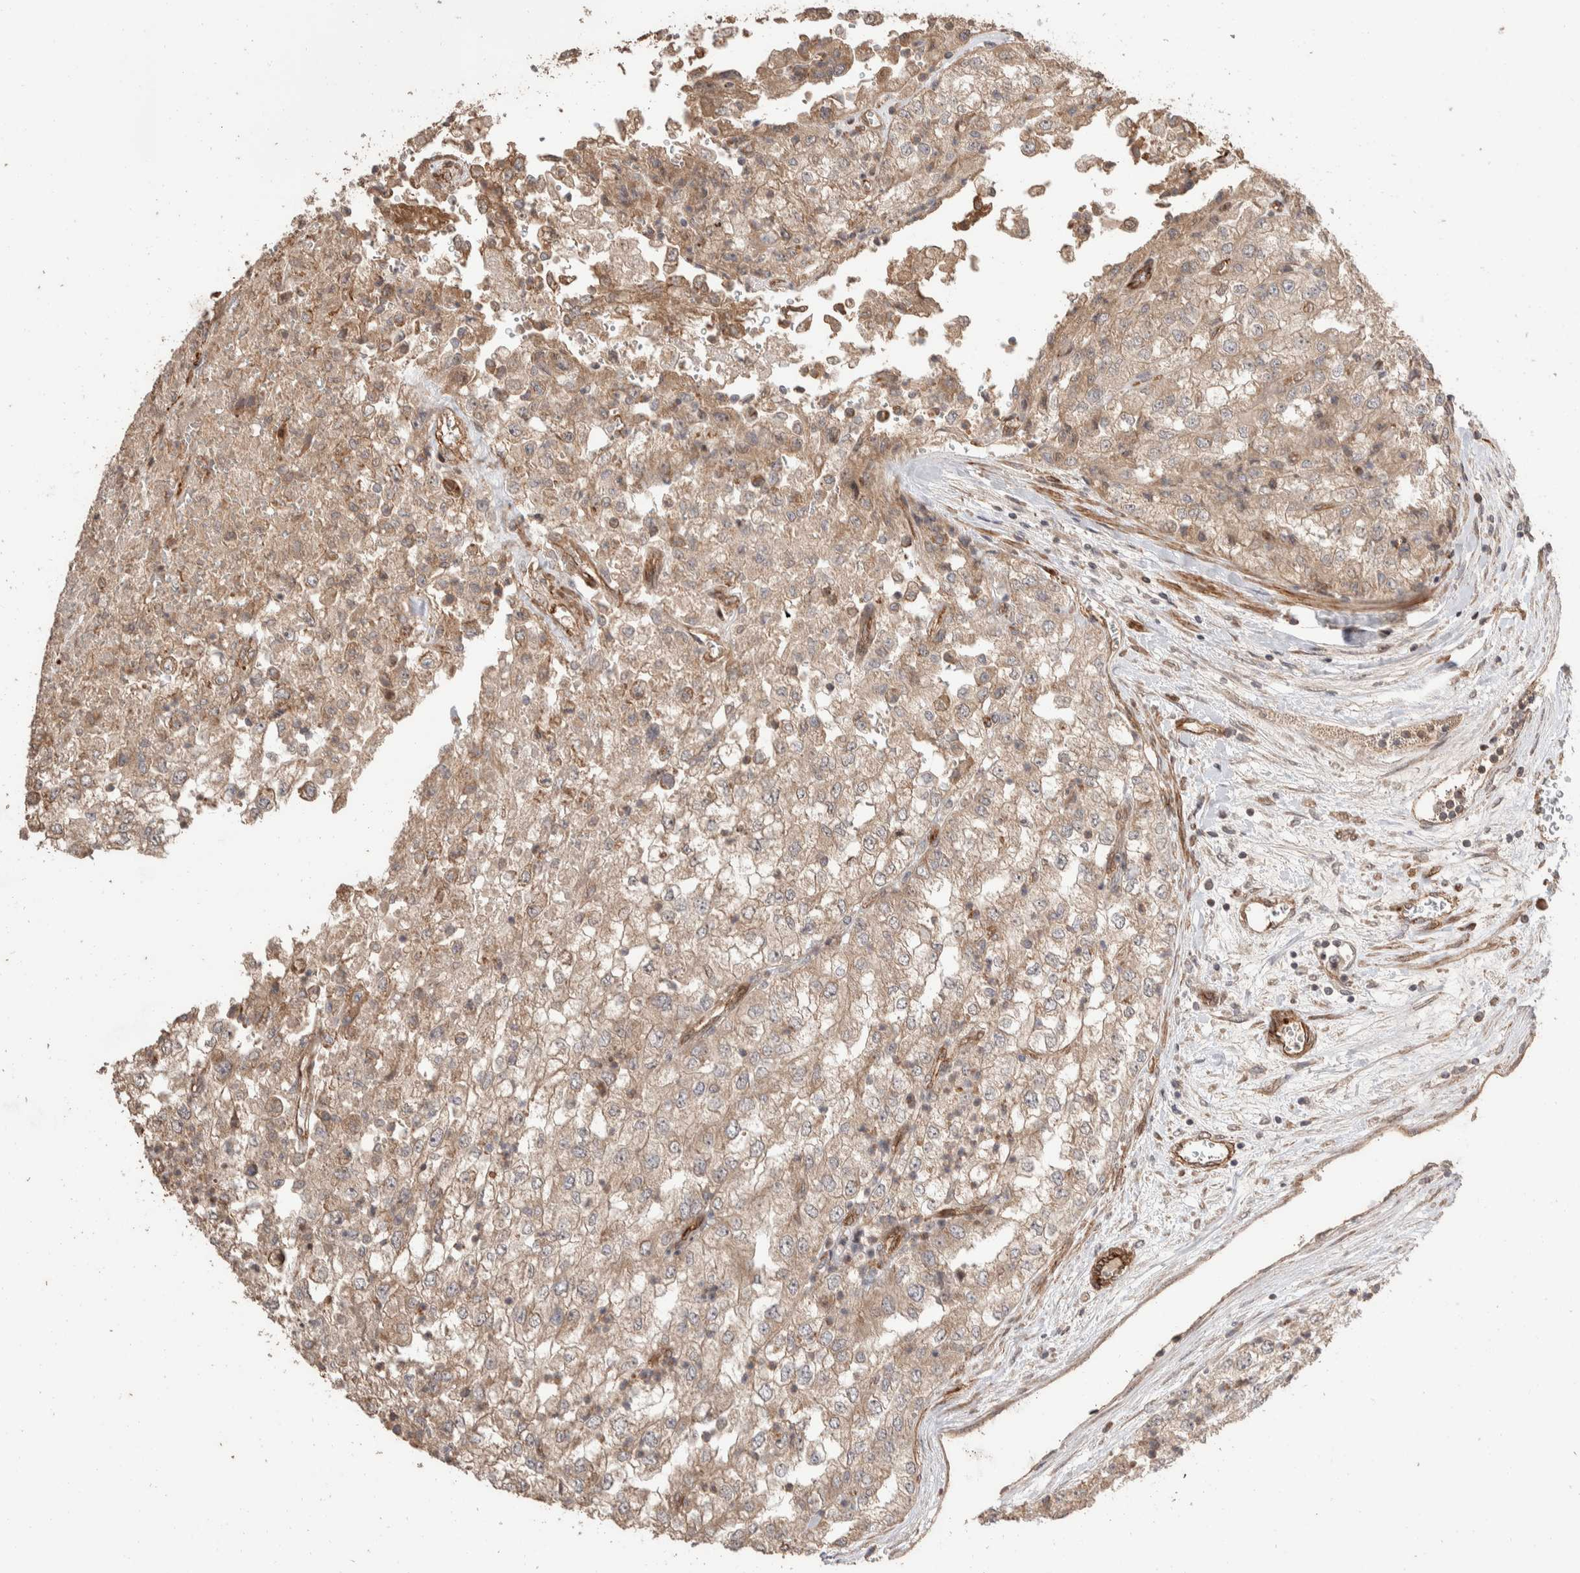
{"staining": {"intensity": "weak", "quantity": ">75%", "location": "cytoplasmic/membranous"}, "tissue": "renal cancer", "cell_type": "Tumor cells", "image_type": "cancer", "snomed": [{"axis": "morphology", "description": "Adenocarcinoma, NOS"}, {"axis": "topography", "description": "Kidney"}], "caption": "The immunohistochemical stain labels weak cytoplasmic/membranous positivity in tumor cells of renal cancer tissue.", "gene": "ERC1", "patient": {"sex": "female", "age": 54}}